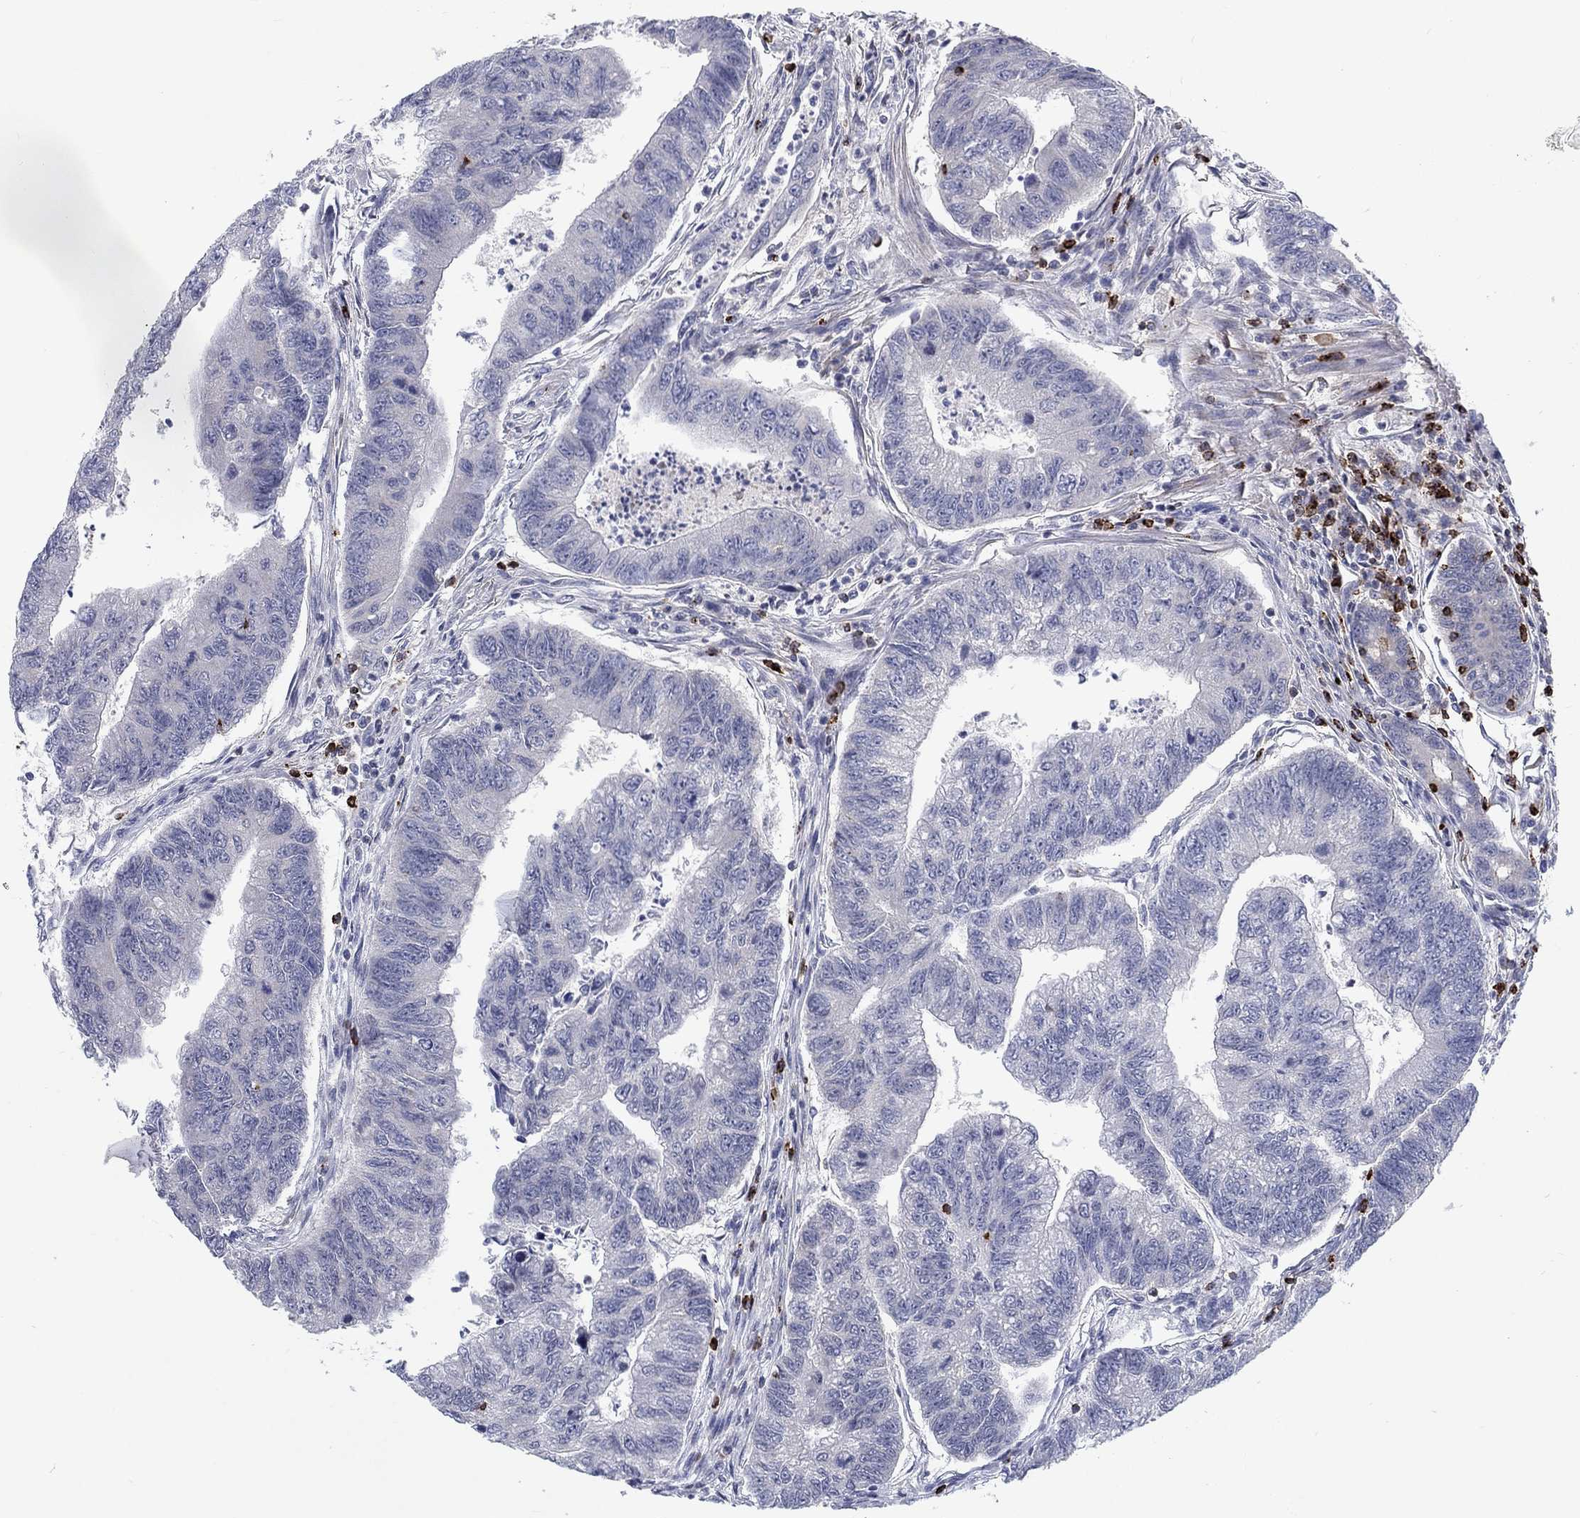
{"staining": {"intensity": "negative", "quantity": "none", "location": "none"}, "tissue": "colorectal cancer", "cell_type": "Tumor cells", "image_type": "cancer", "snomed": [{"axis": "morphology", "description": "Adenocarcinoma, NOS"}, {"axis": "topography", "description": "Colon"}], "caption": "Tumor cells show no significant staining in colorectal cancer (adenocarcinoma). Nuclei are stained in blue.", "gene": "GZMA", "patient": {"sex": "female", "age": 65}}